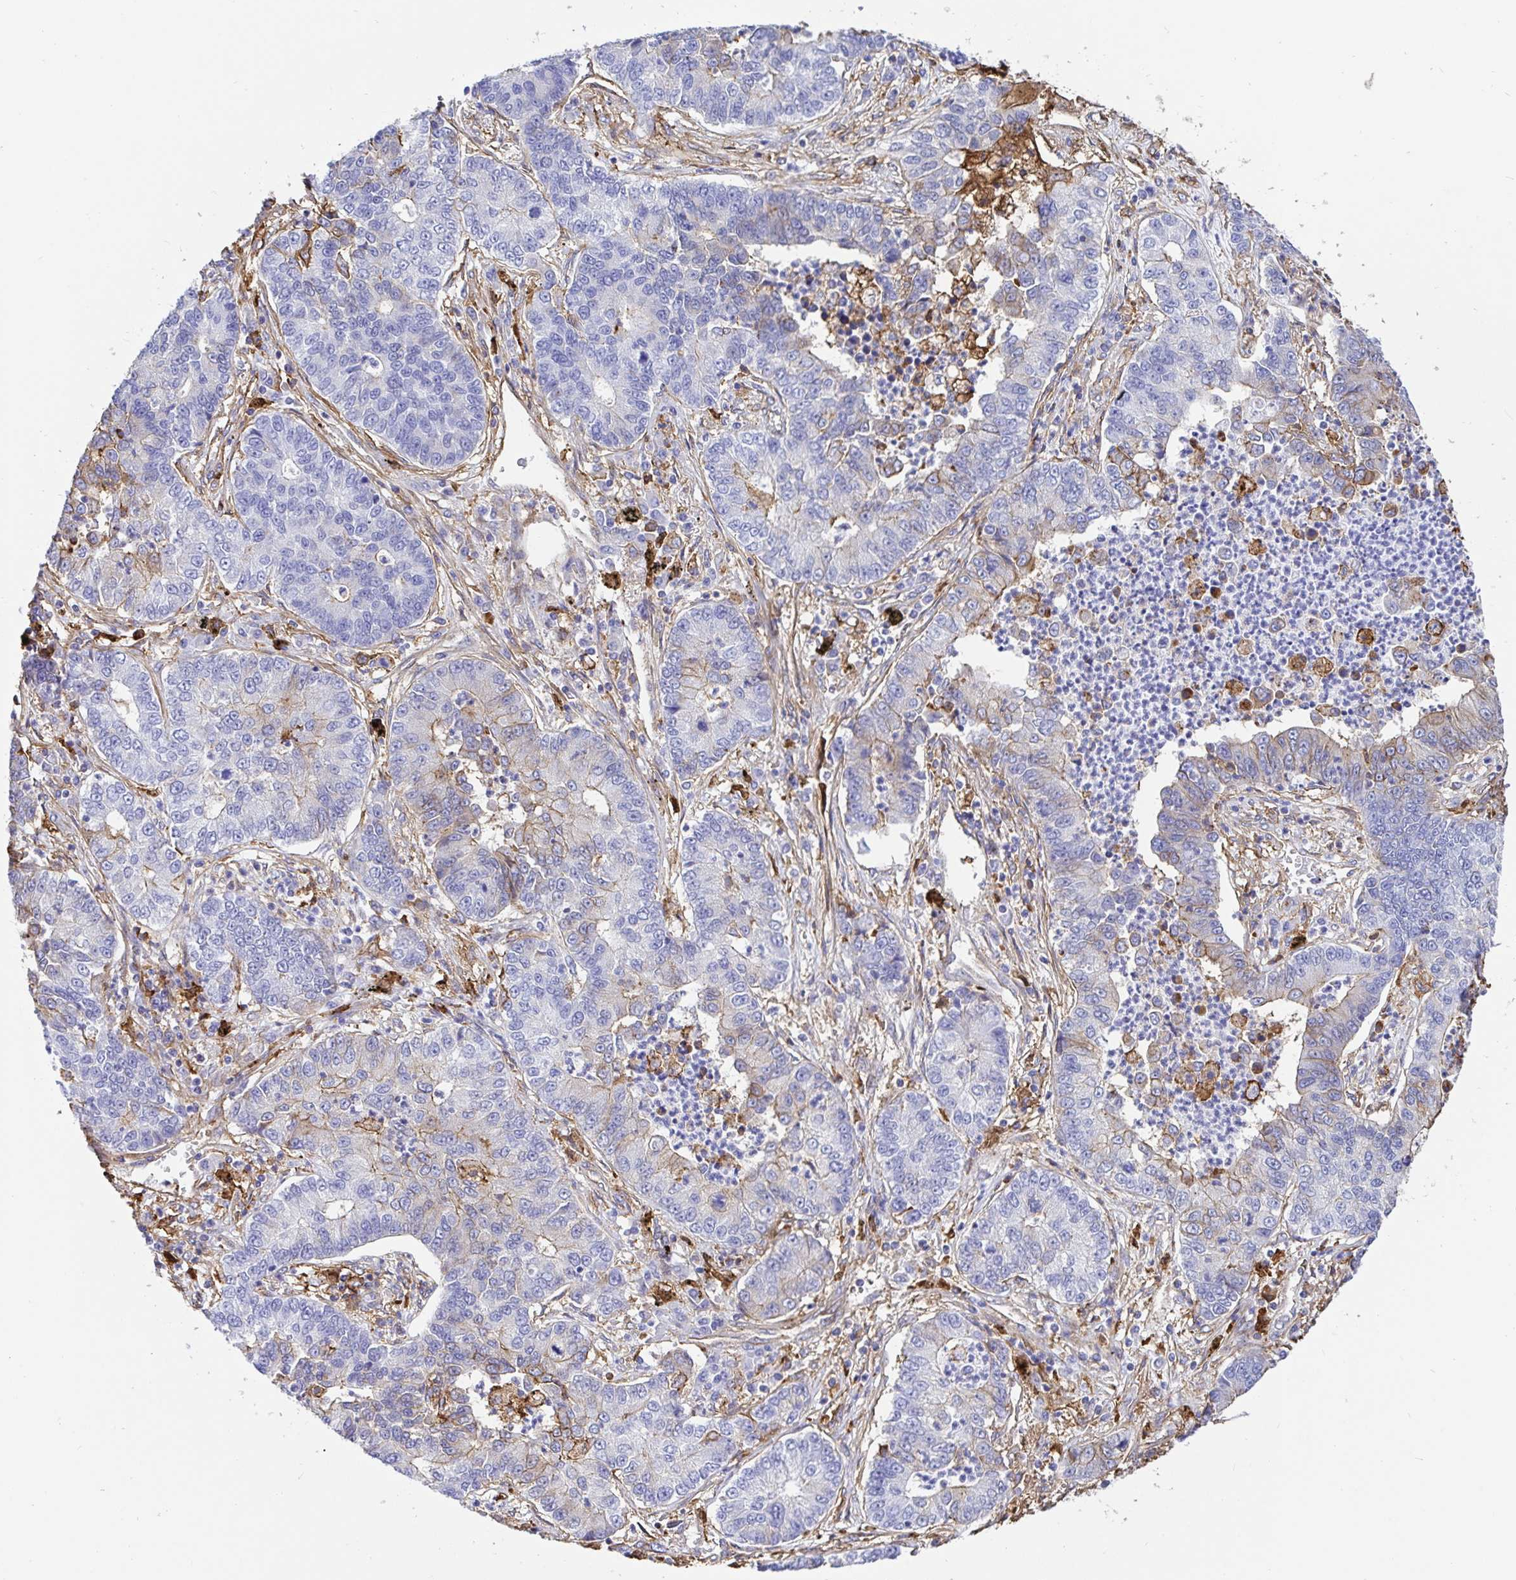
{"staining": {"intensity": "weak", "quantity": "<25%", "location": "cytoplasmic/membranous"}, "tissue": "lung cancer", "cell_type": "Tumor cells", "image_type": "cancer", "snomed": [{"axis": "morphology", "description": "Adenocarcinoma, NOS"}, {"axis": "topography", "description": "Lung"}], "caption": "Adenocarcinoma (lung) stained for a protein using immunohistochemistry (IHC) displays no positivity tumor cells.", "gene": "ANXA2", "patient": {"sex": "female", "age": 57}}